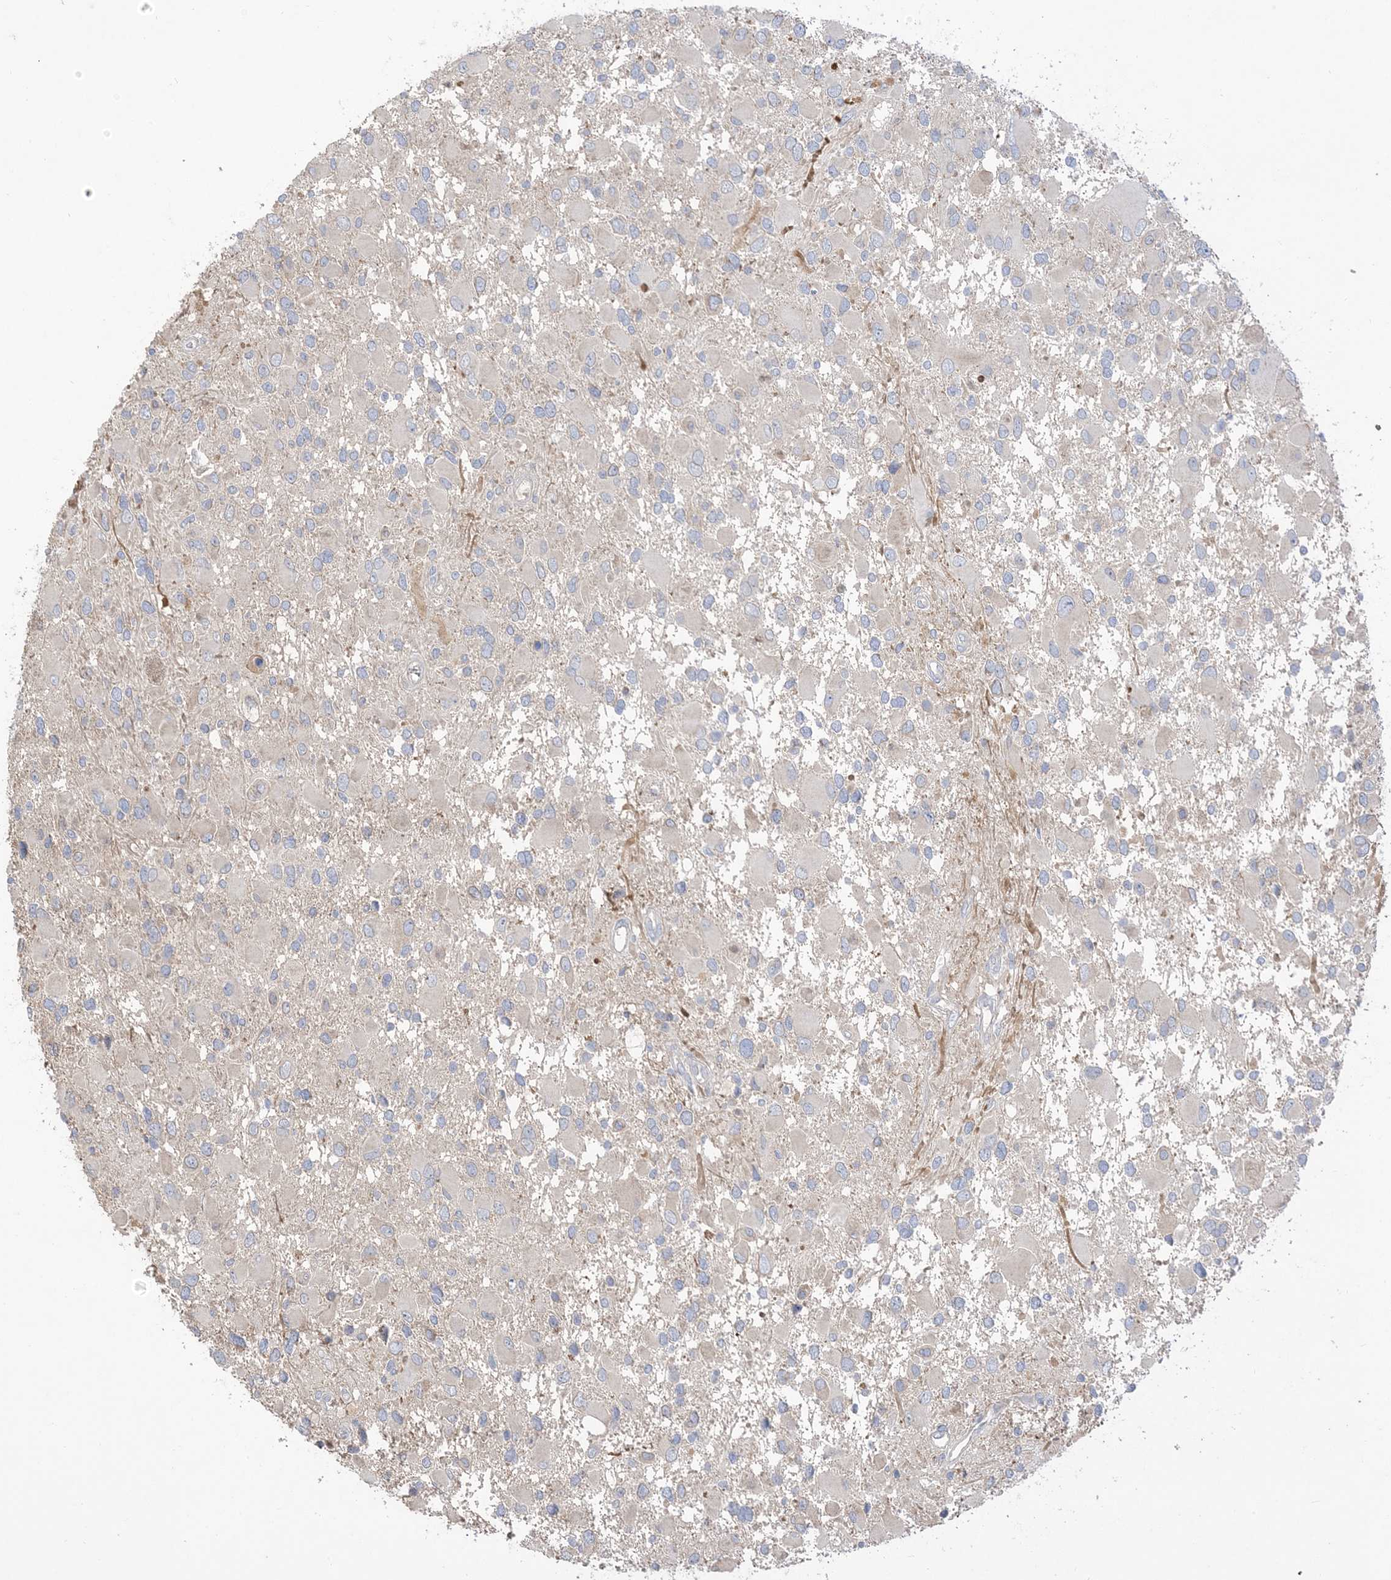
{"staining": {"intensity": "negative", "quantity": "none", "location": "none"}, "tissue": "glioma", "cell_type": "Tumor cells", "image_type": "cancer", "snomed": [{"axis": "morphology", "description": "Glioma, malignant, High grade"}, {"axis": "topography", "description": "Brain"}], "caption": "DAB (3,3'-diaminobenzidine) immunohistochemical staining of glioma reveals no significant staining in tumor cells.", "gene": "DPP9", "patient": {"sex": "male", "age": 53}}